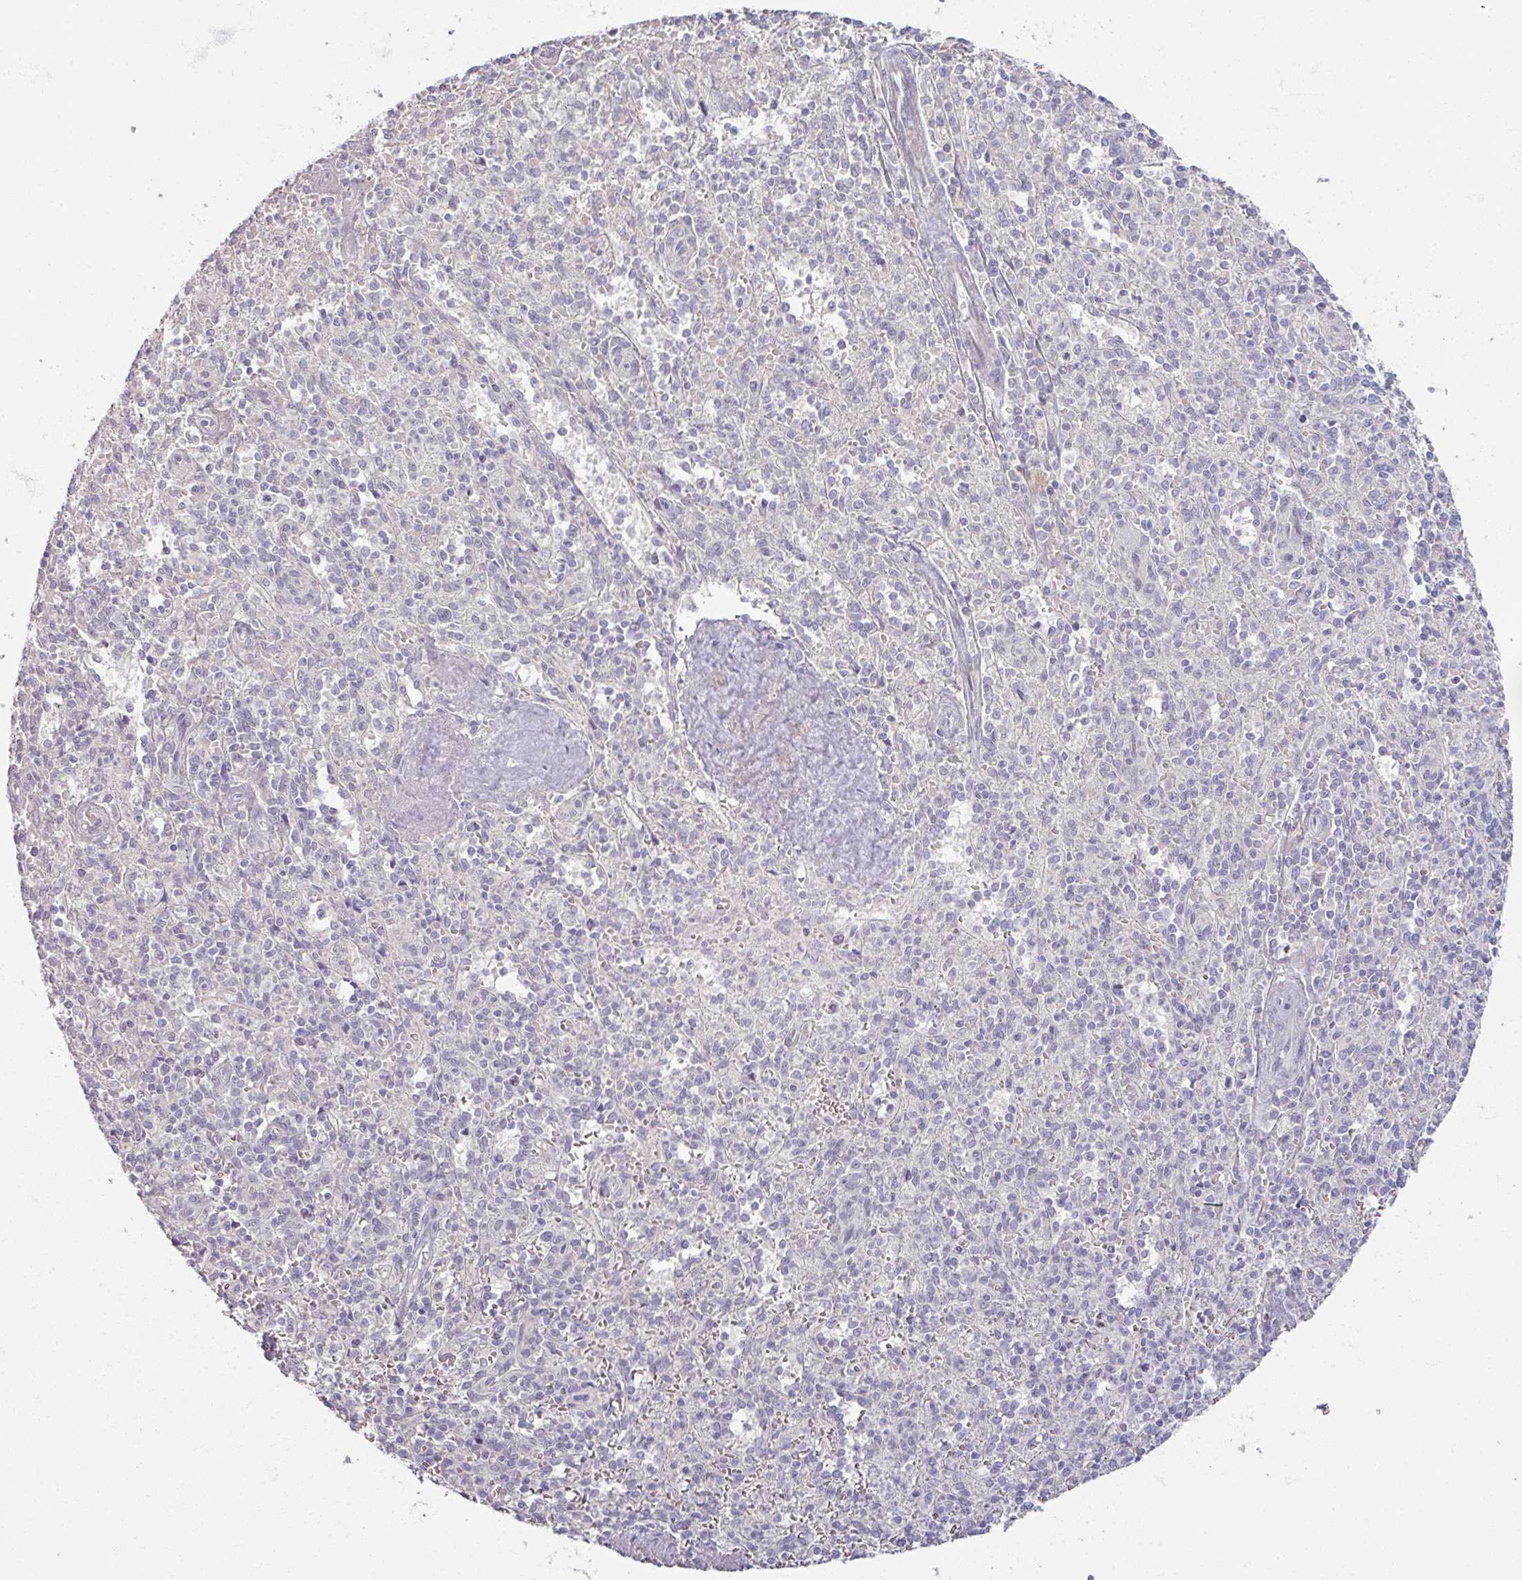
{"staining": {"intensity": "negative", "quantity": "none", "location": "none"}, "tissue": "spleen", "cell_type": "Cells in red pulp", "image_type": "normal", "snomed": [{"axis": "morphology", "description": "Normal tissue, NOS"}, {"axis": "topography", "description": "Spleen"}], "caption": "The photomicrograph exhibits no staining of cells in red pulp in normal spleen. Nuclei are stained in blue.", "gene": "SOX11", "patient": {"sex": "female", "age": 70}}